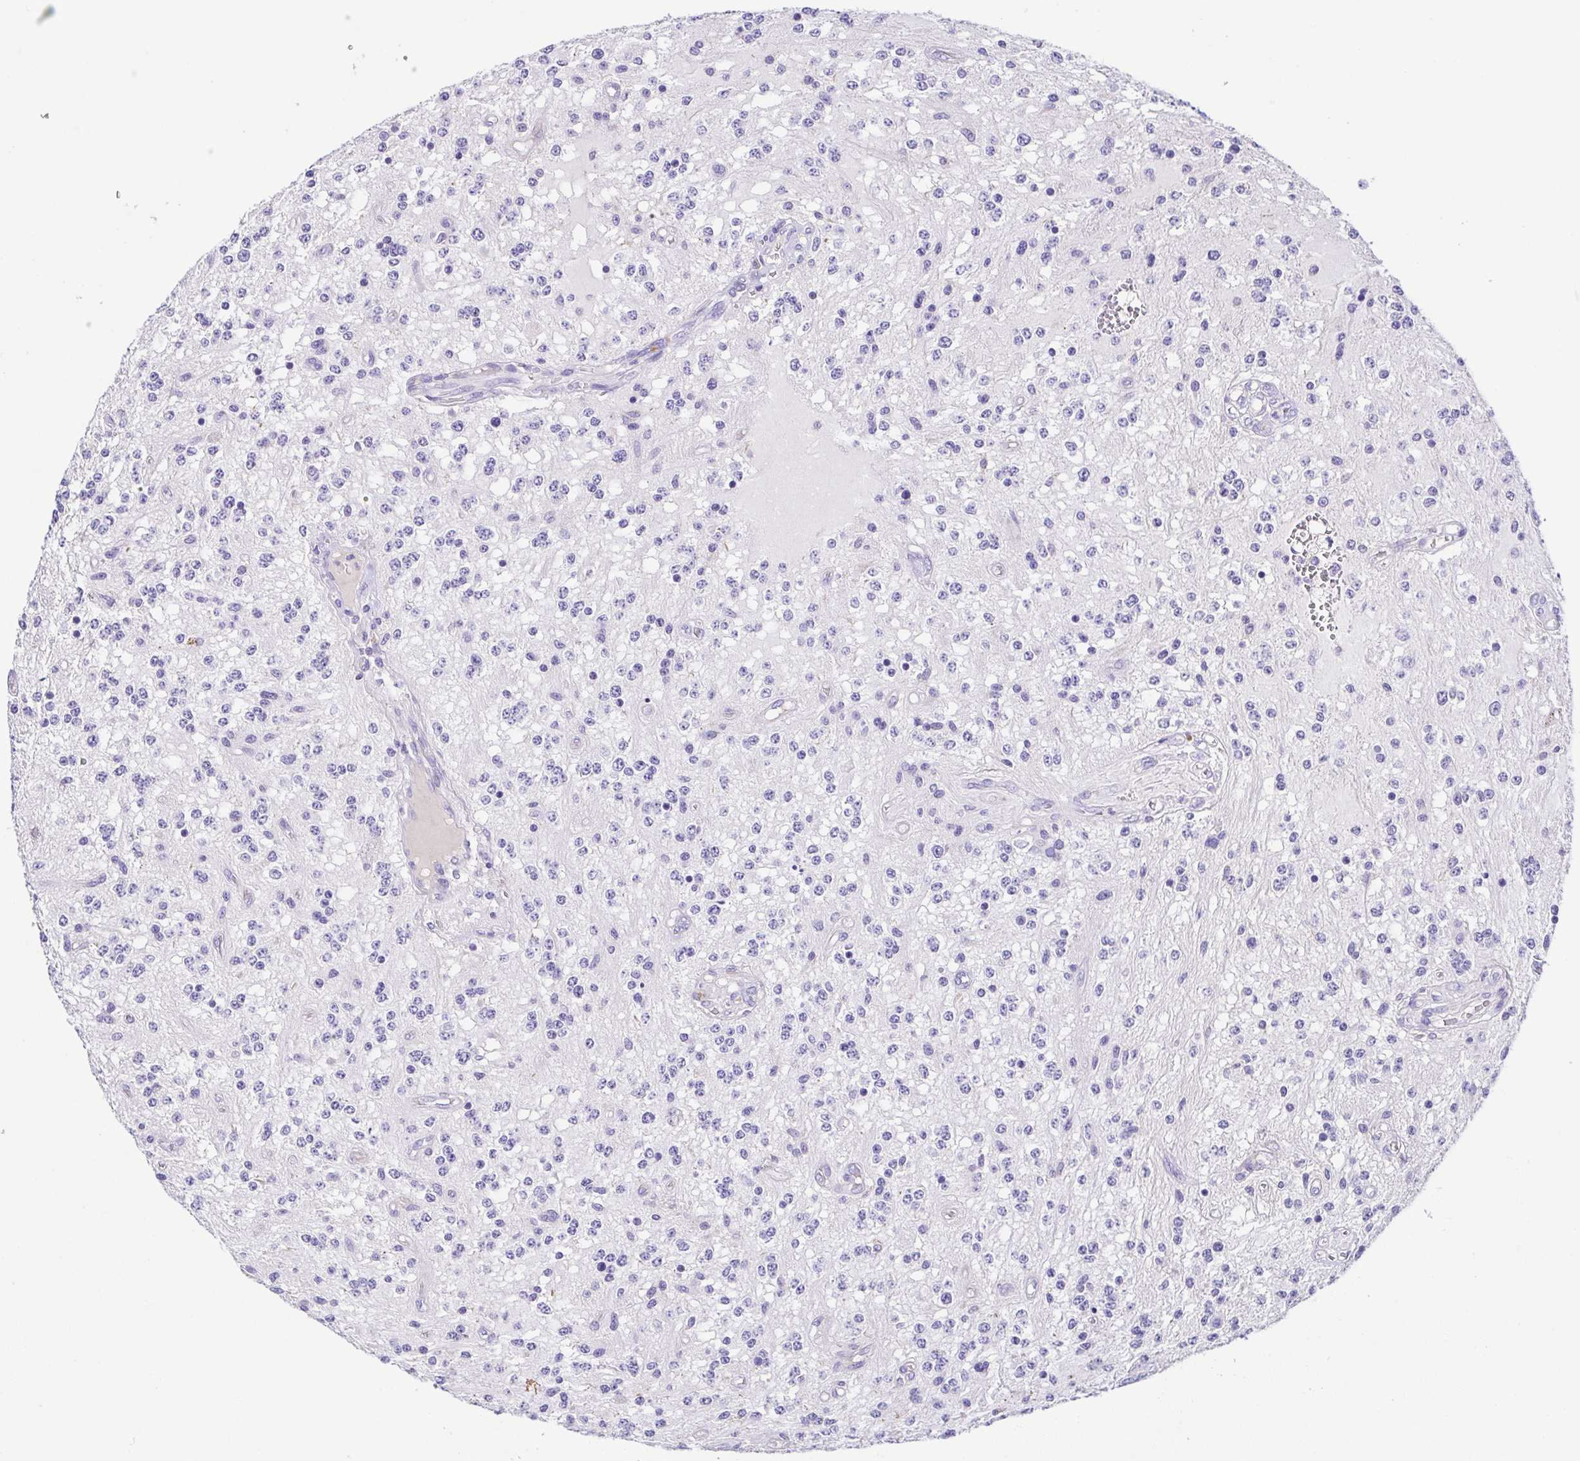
{"staining": {"intensity": "negative", "quantity": "none", "location": "none"}, "tissue": "glioma", "cell_type": "Tumor cells", "image_type": "cancer", "snomed": [{"axis": "morphology", "description": "Glioma, malignant, Low grade"}, {"axis": "topography", "description": "Cerebellum"}], "caption": "This is an immunohistochemistry histopathology image of low-grade glioma (malignant). There is no staining in tumor cells.", "gene": "ARPP21", "patient": {"sex": "female", "age": 14}}